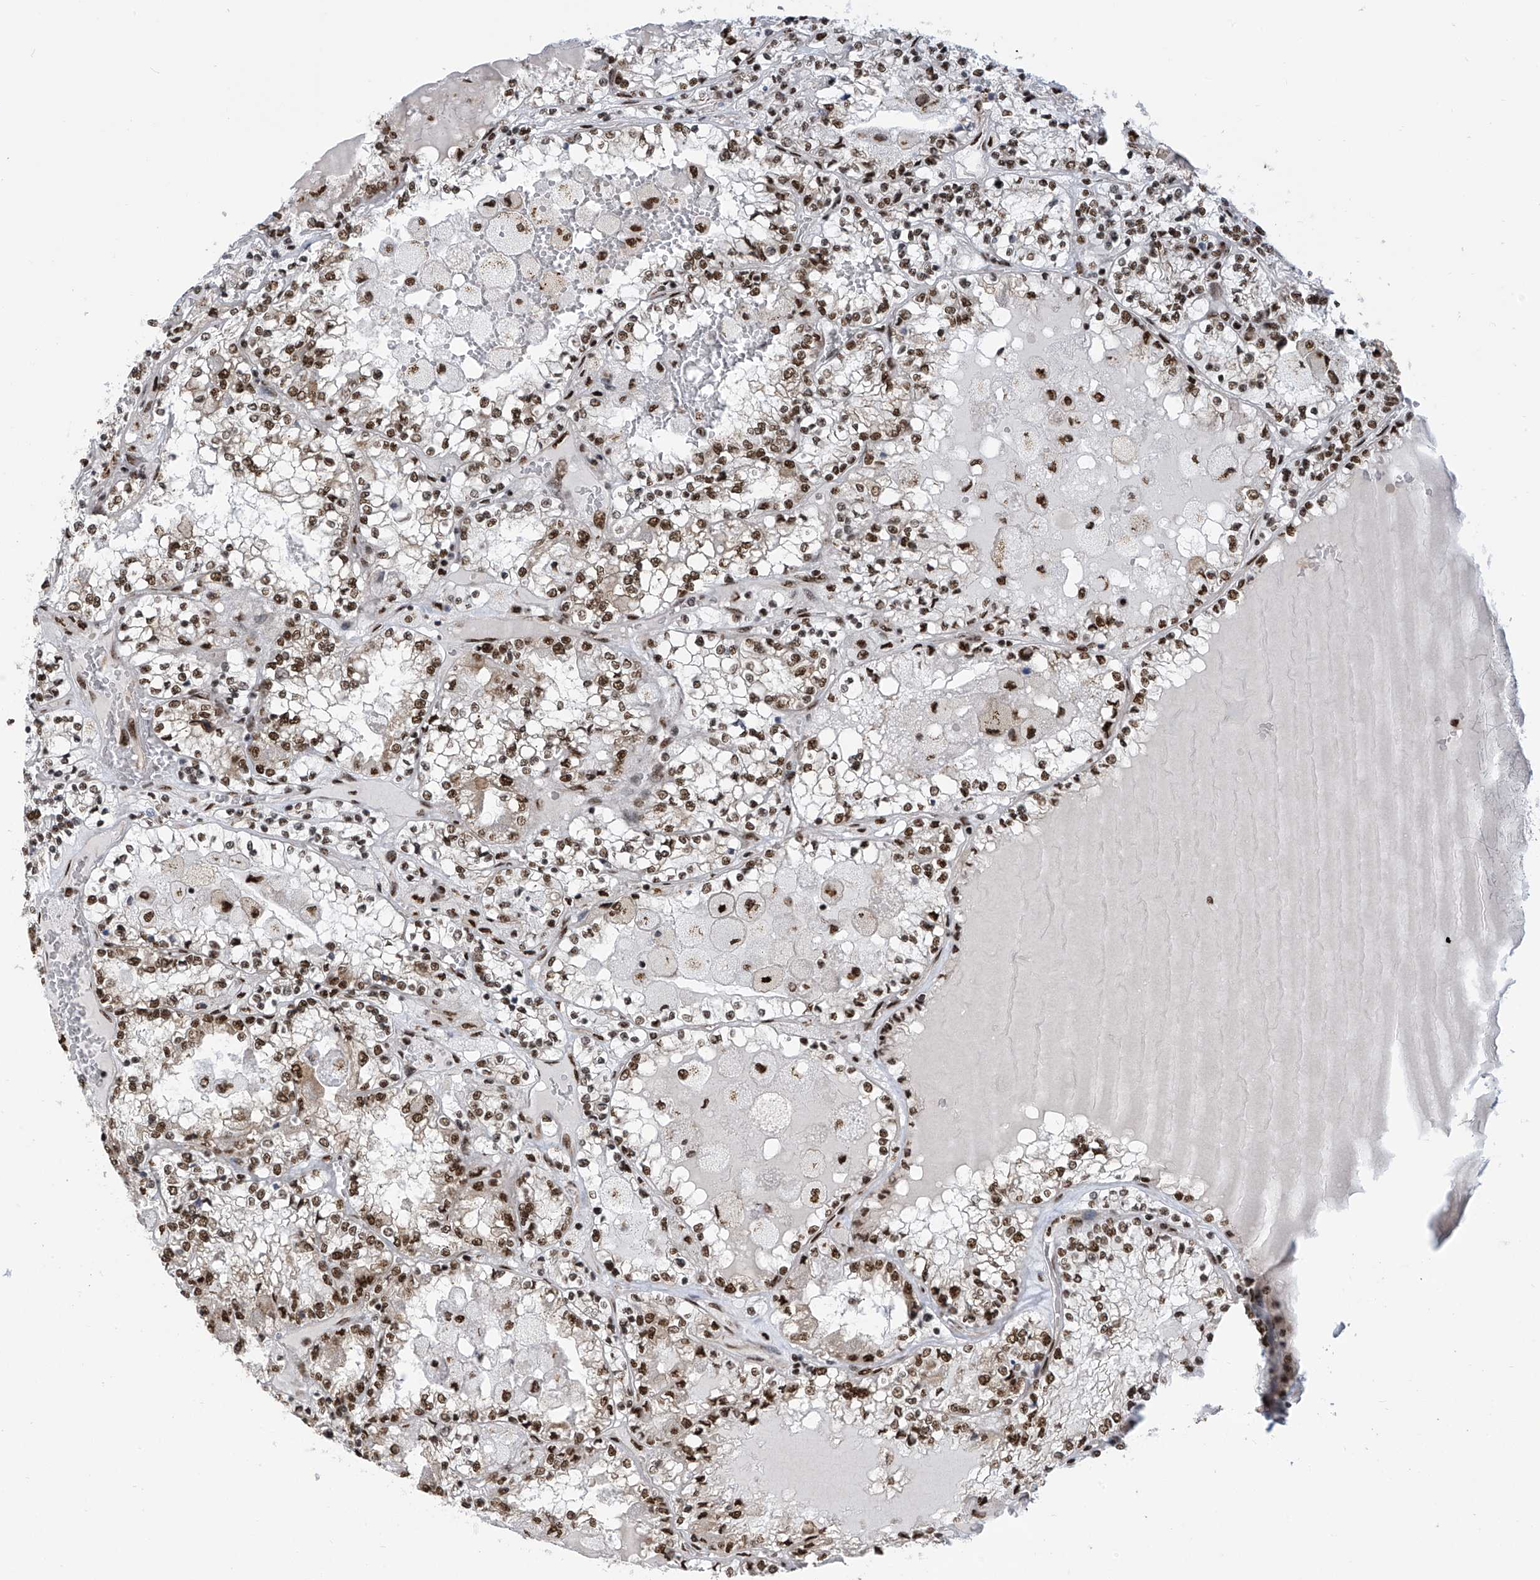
{"staining": {"intensity": "moderate", "quantity": ">75%", "location": "nuclear"}, "tissue": "renal cancer", "cell_type": "Tumor cells", "image_type": "cancer", "snomed": [{"axis": "morphology", "description": "Adenocarcinoma, NOS"}, {"axis": "topography", "description": "Kidney"}], "caption": "The image shows immunohistochemical staining of renal cancer. There is moderate nuclear positivity is present in approximately >75% of tumor cells.", "gene": "APLF", "patient": {"sex": "female", "age": 56}}